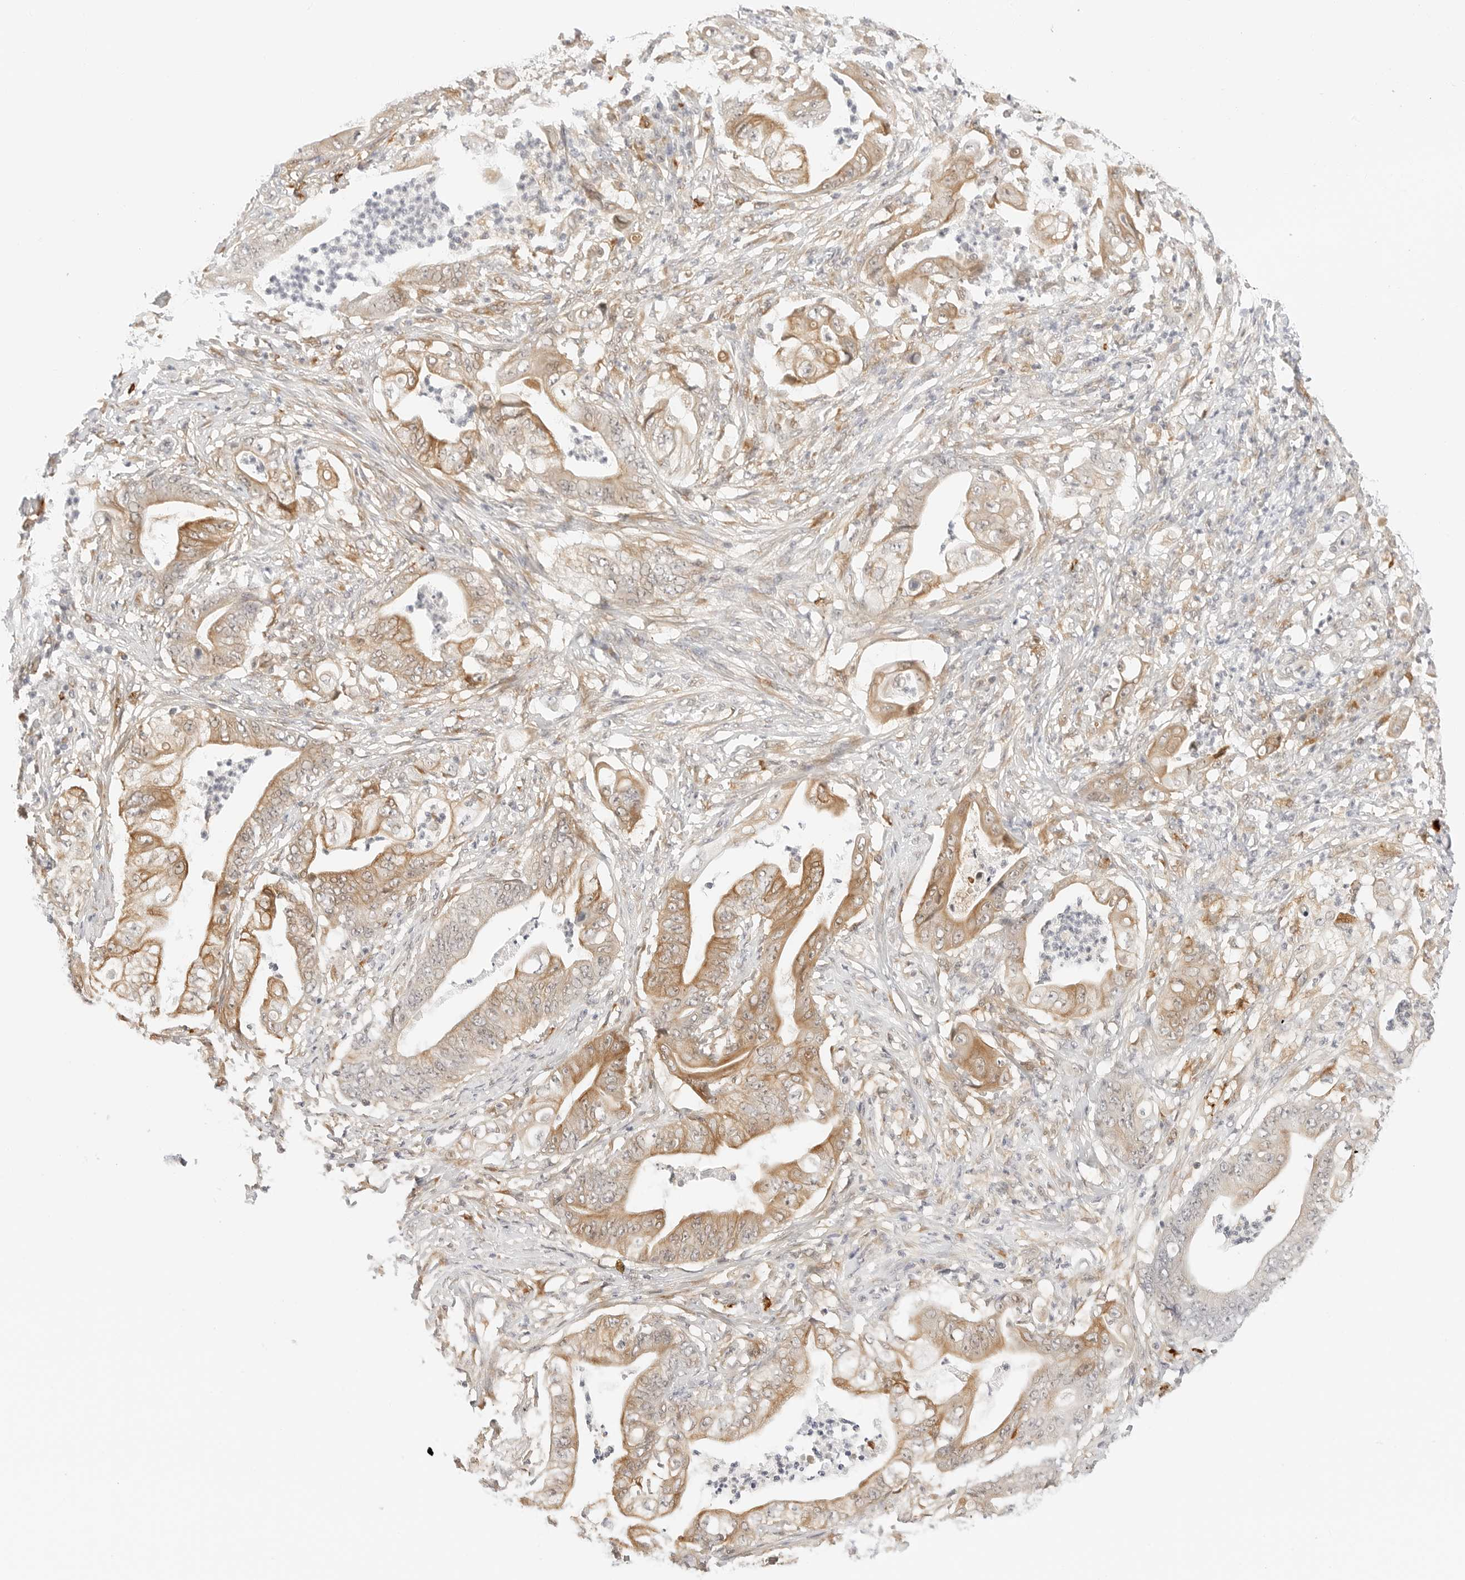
{"staining": {"intensity": "moderate", "quantity": ">75%", "location": "cytoplasmic/membranous"}, "tissue": "stomach cancer", "cell_type": "Tumor cells", "image_type": "cancer", "snomed": [{"axis": "morphology", "description": "Adenocarcinoma, NOS"}, {"axis": "topography", "description": "Stomach"}], "caption": "This histopathology image reveals stomach cancer (adenocarcinoma) stained with immunohistochemistry (IHC) to label a protein in brown. The cytoplasmic/membranous of tumor cells show moderate positivity for the protein. Nuclei are counter-stained blue.", "gene": "TEKT2", "patient": {"sex": "female", "age": 73}}